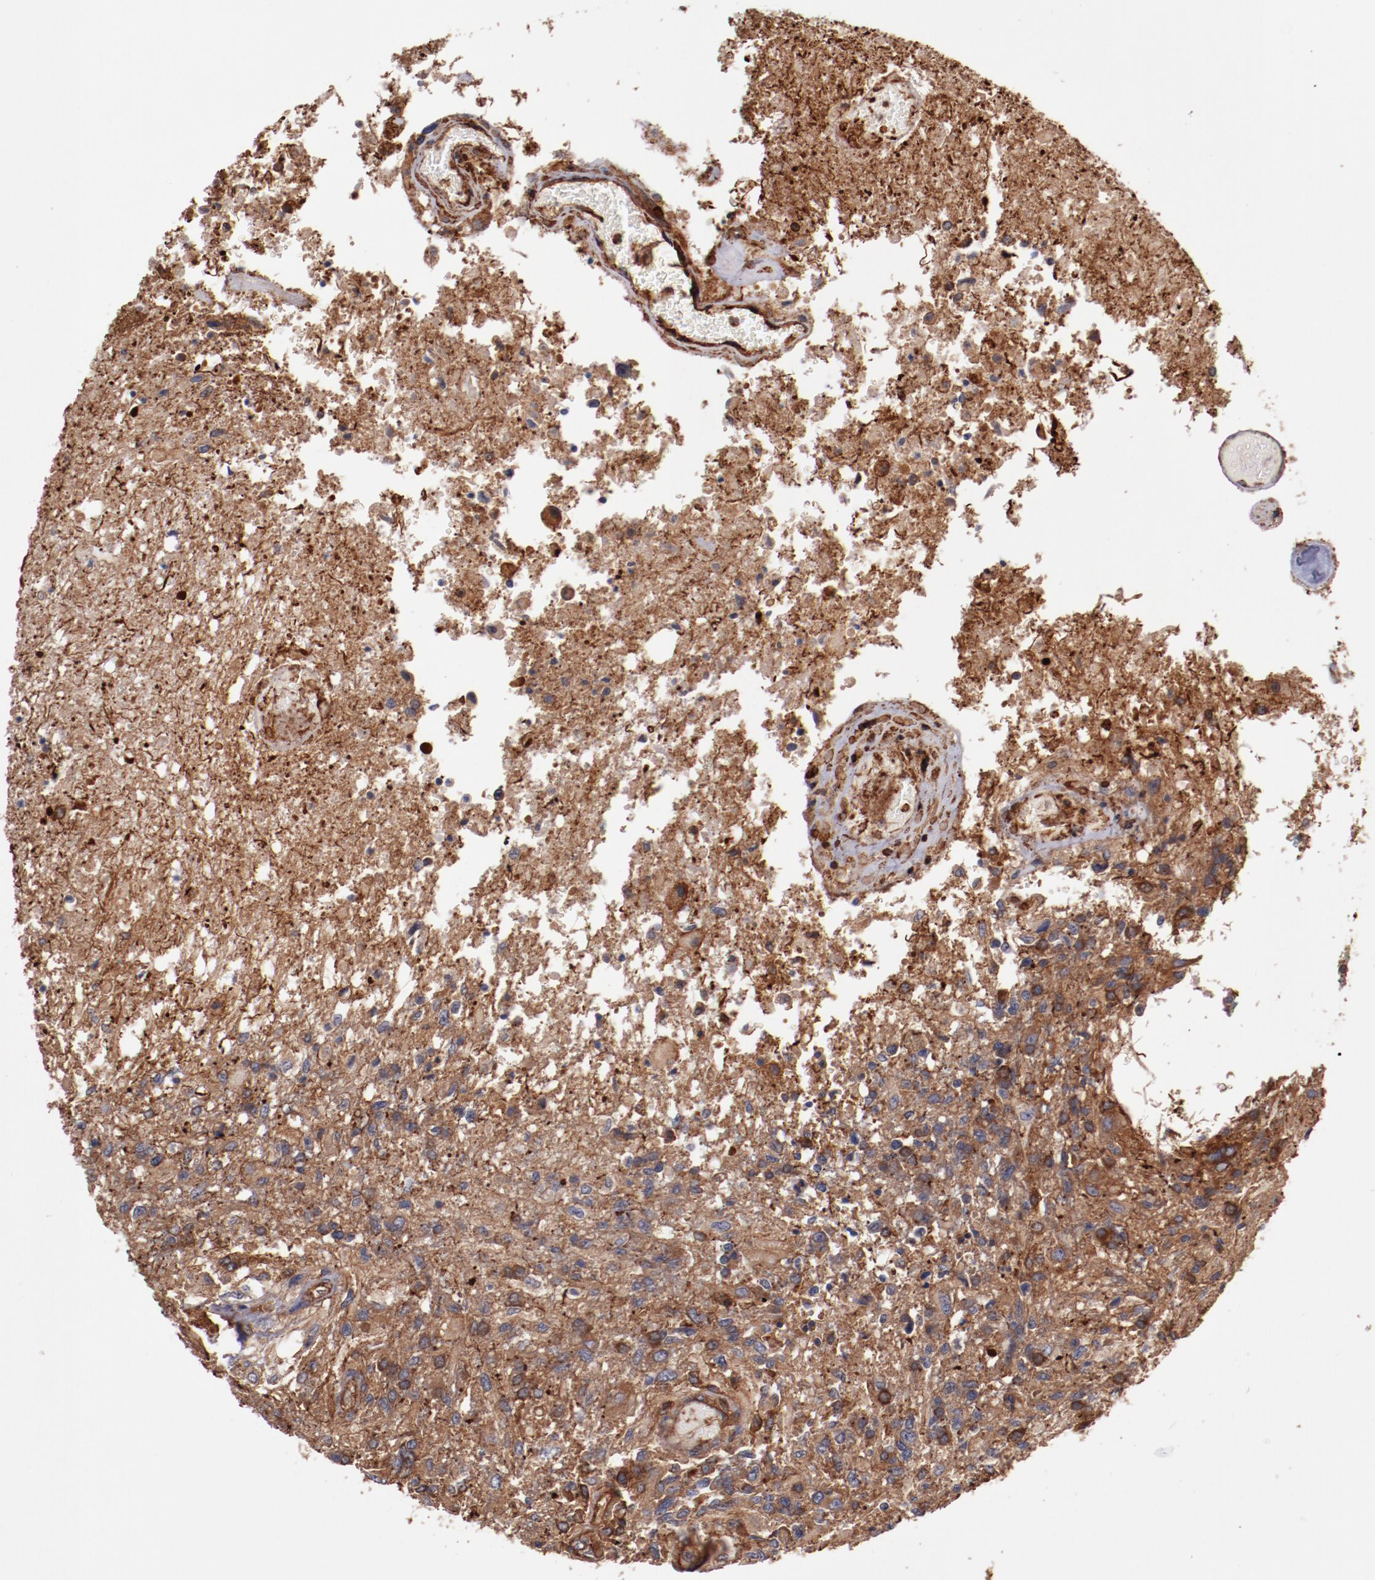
{"staining": {"intensity": "strong", "quantity": ">75%", "location": "cytoplasmic/membranous"}, "tissue": "glioma", "cell_type": "Tumor cells", "image_type": "cancer", "snomed": [{"axis": "morphology", "description": "Glioma, malignant, High grade"}, {"axis": "topography", "description": "Cerebral cortex"}], "caption": "Immunohistochemical staining of high-grade glioma (malignant) displays high levels of strong cytoplasmic/membranous positivity in about >75% of tumor cells. Using DAB (brown) and hematoxylin (blue) stains, captured at high magnification using brightfield microscopy.", "gene": "TMOD3", "patient": {"sex": "male", "age": 79}}